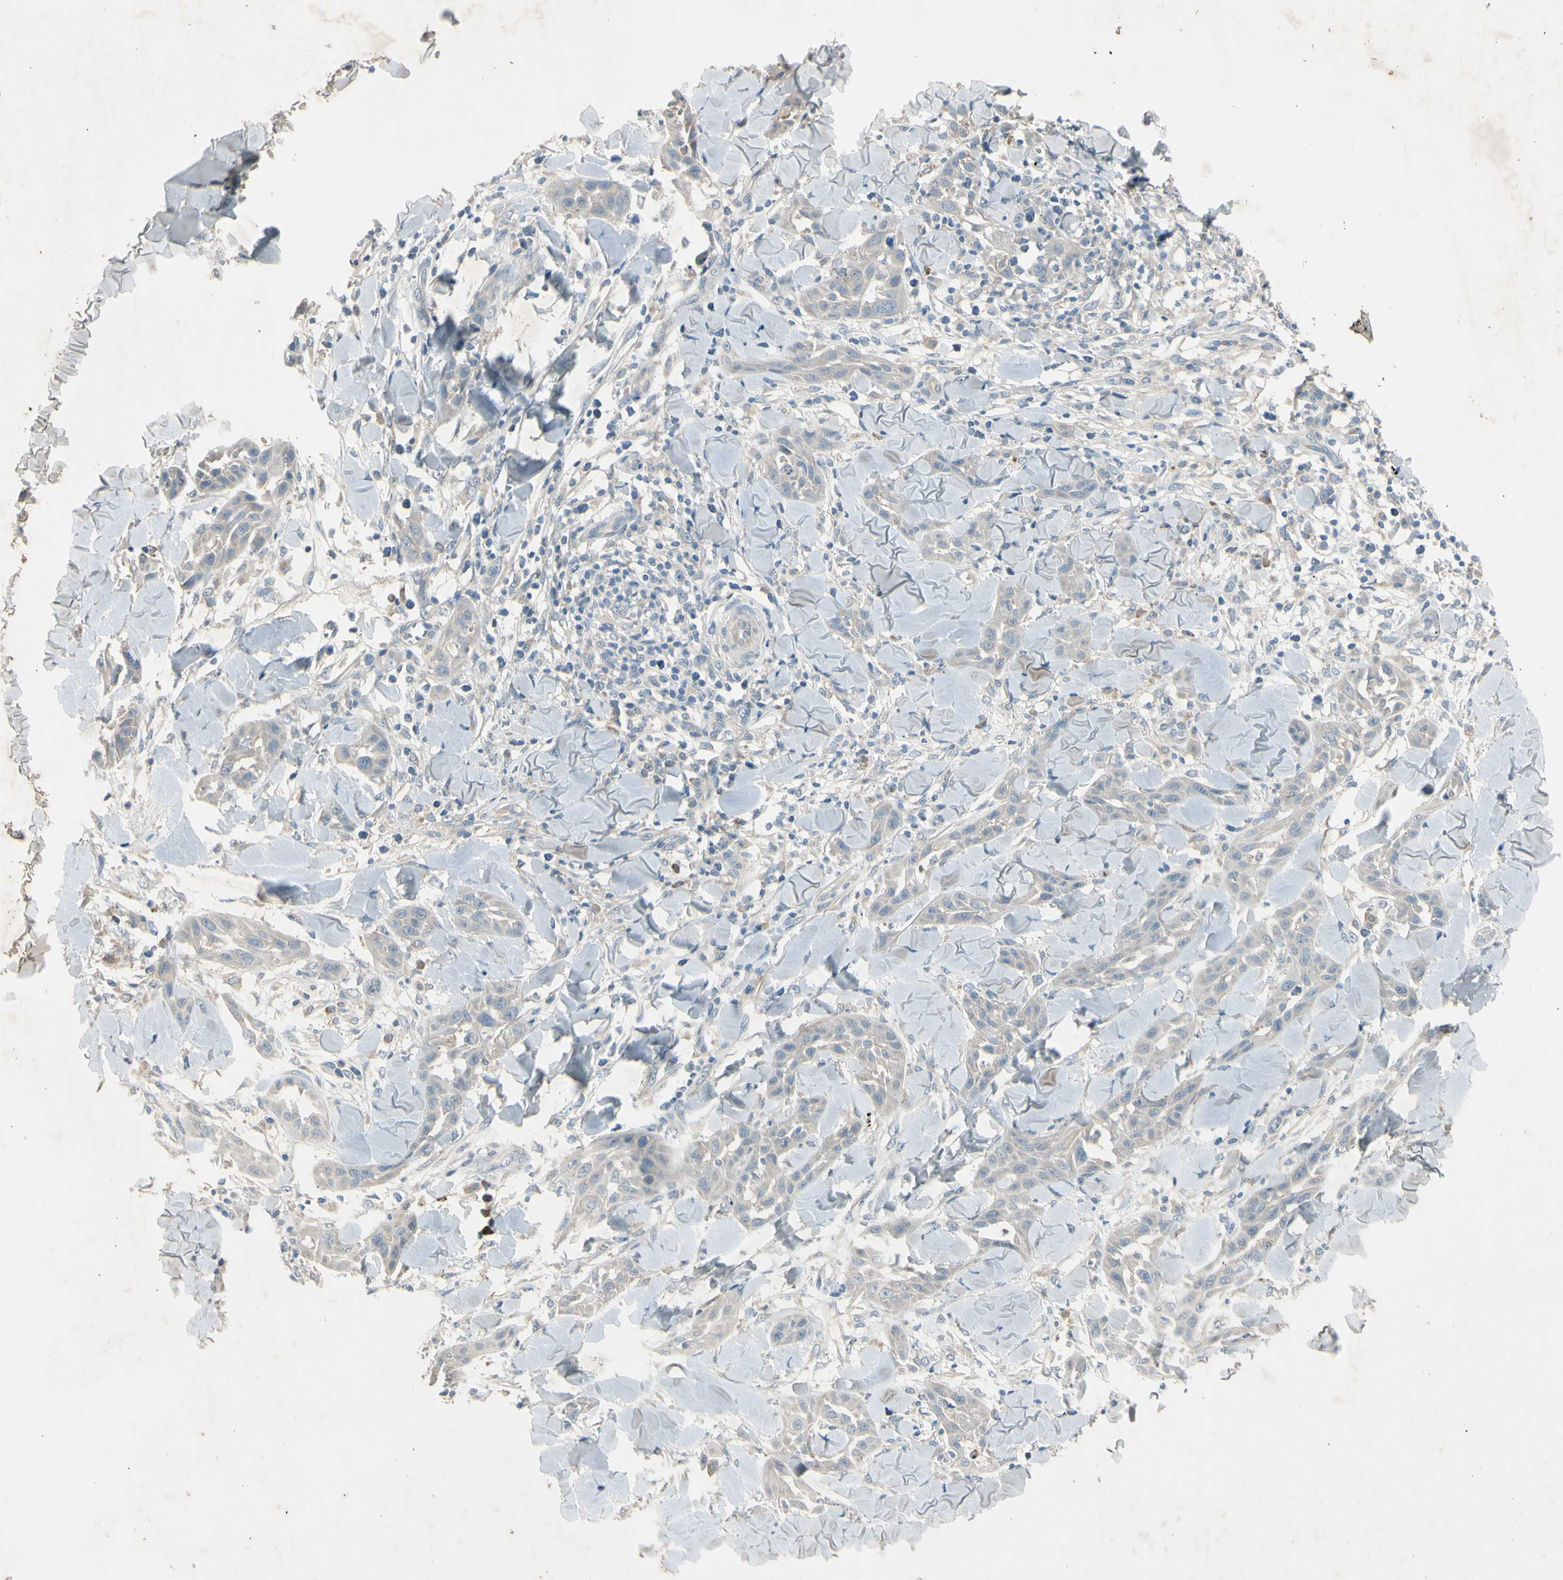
{"staining": {"intensity": "negative", "quantity": "none", "location": "none"}, "tissue": "skin cancer", "cell_type": "Tumor cells", "image_type": "cancer", "snomed": [{"axis": "morphology", "description": "Squamous cell carcinoma, NOS"}, {"axis": "topography", "description": "Skin"}], "caption": "Tumor cells show no significant expression in skin cancer.", "gene": "AATK", "patient": {"sex": "male", "age": 24}}